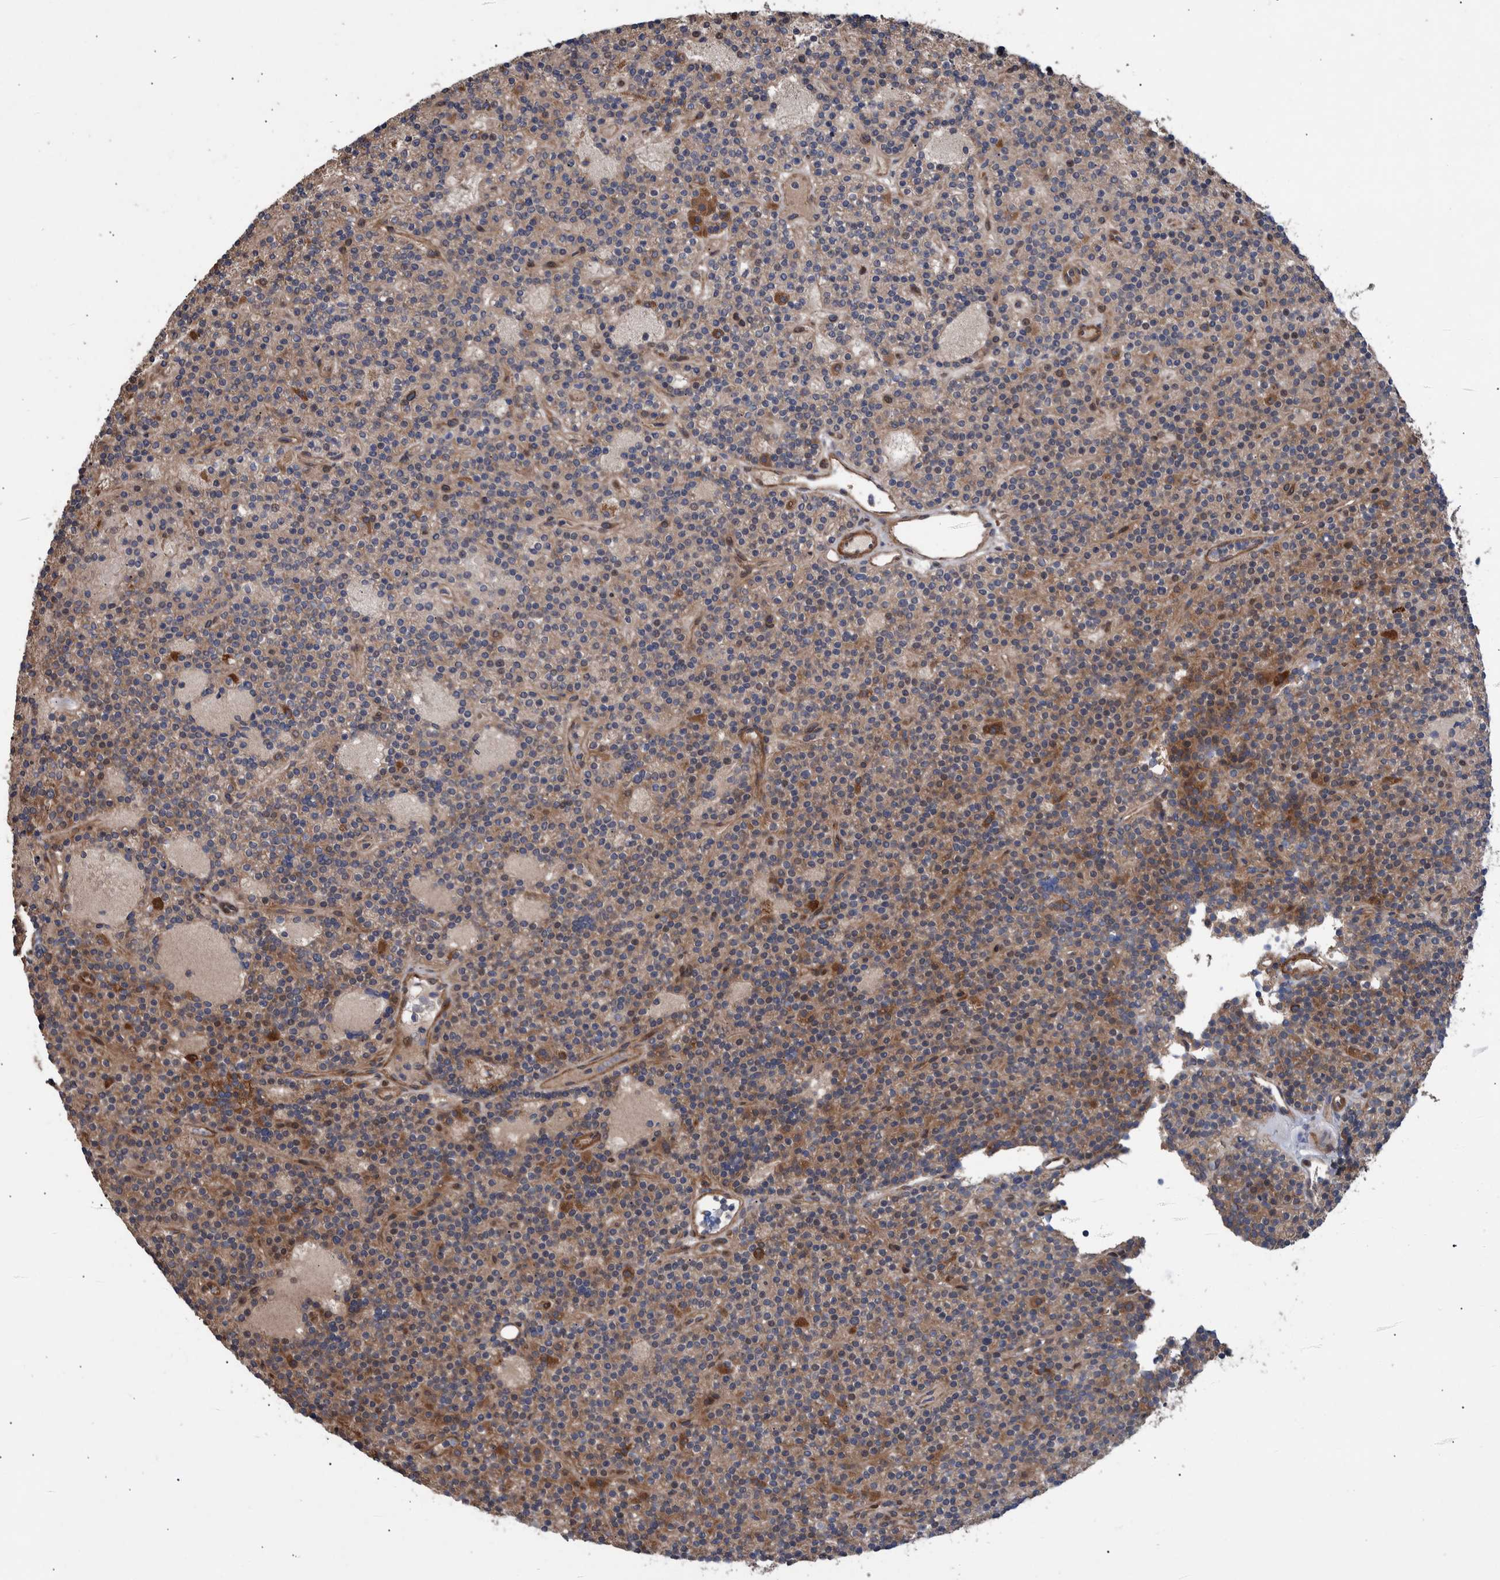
{"staining": {"intensity": "weak", "quantity": ">75%", "location": "cytoplasmic/membranous"}, "tissue": "parathyroid gland", "cell_type": "Glandular cells", "image_type": "normal", "snomed": [{"axis": "morphology", "description": "Normal tissue, NOS"}, {"axis": "topography", "description": "Parathyroid gland"}], "caption": "Immunohistochemistry (IHC) of unremarkable parathyroid gland displays low levels of weak cytoplasmic/membranous staining in about >75% of glandular cells.", "gene": "B3GNTL1", "patient": {"sex": "male", "age": 75}}